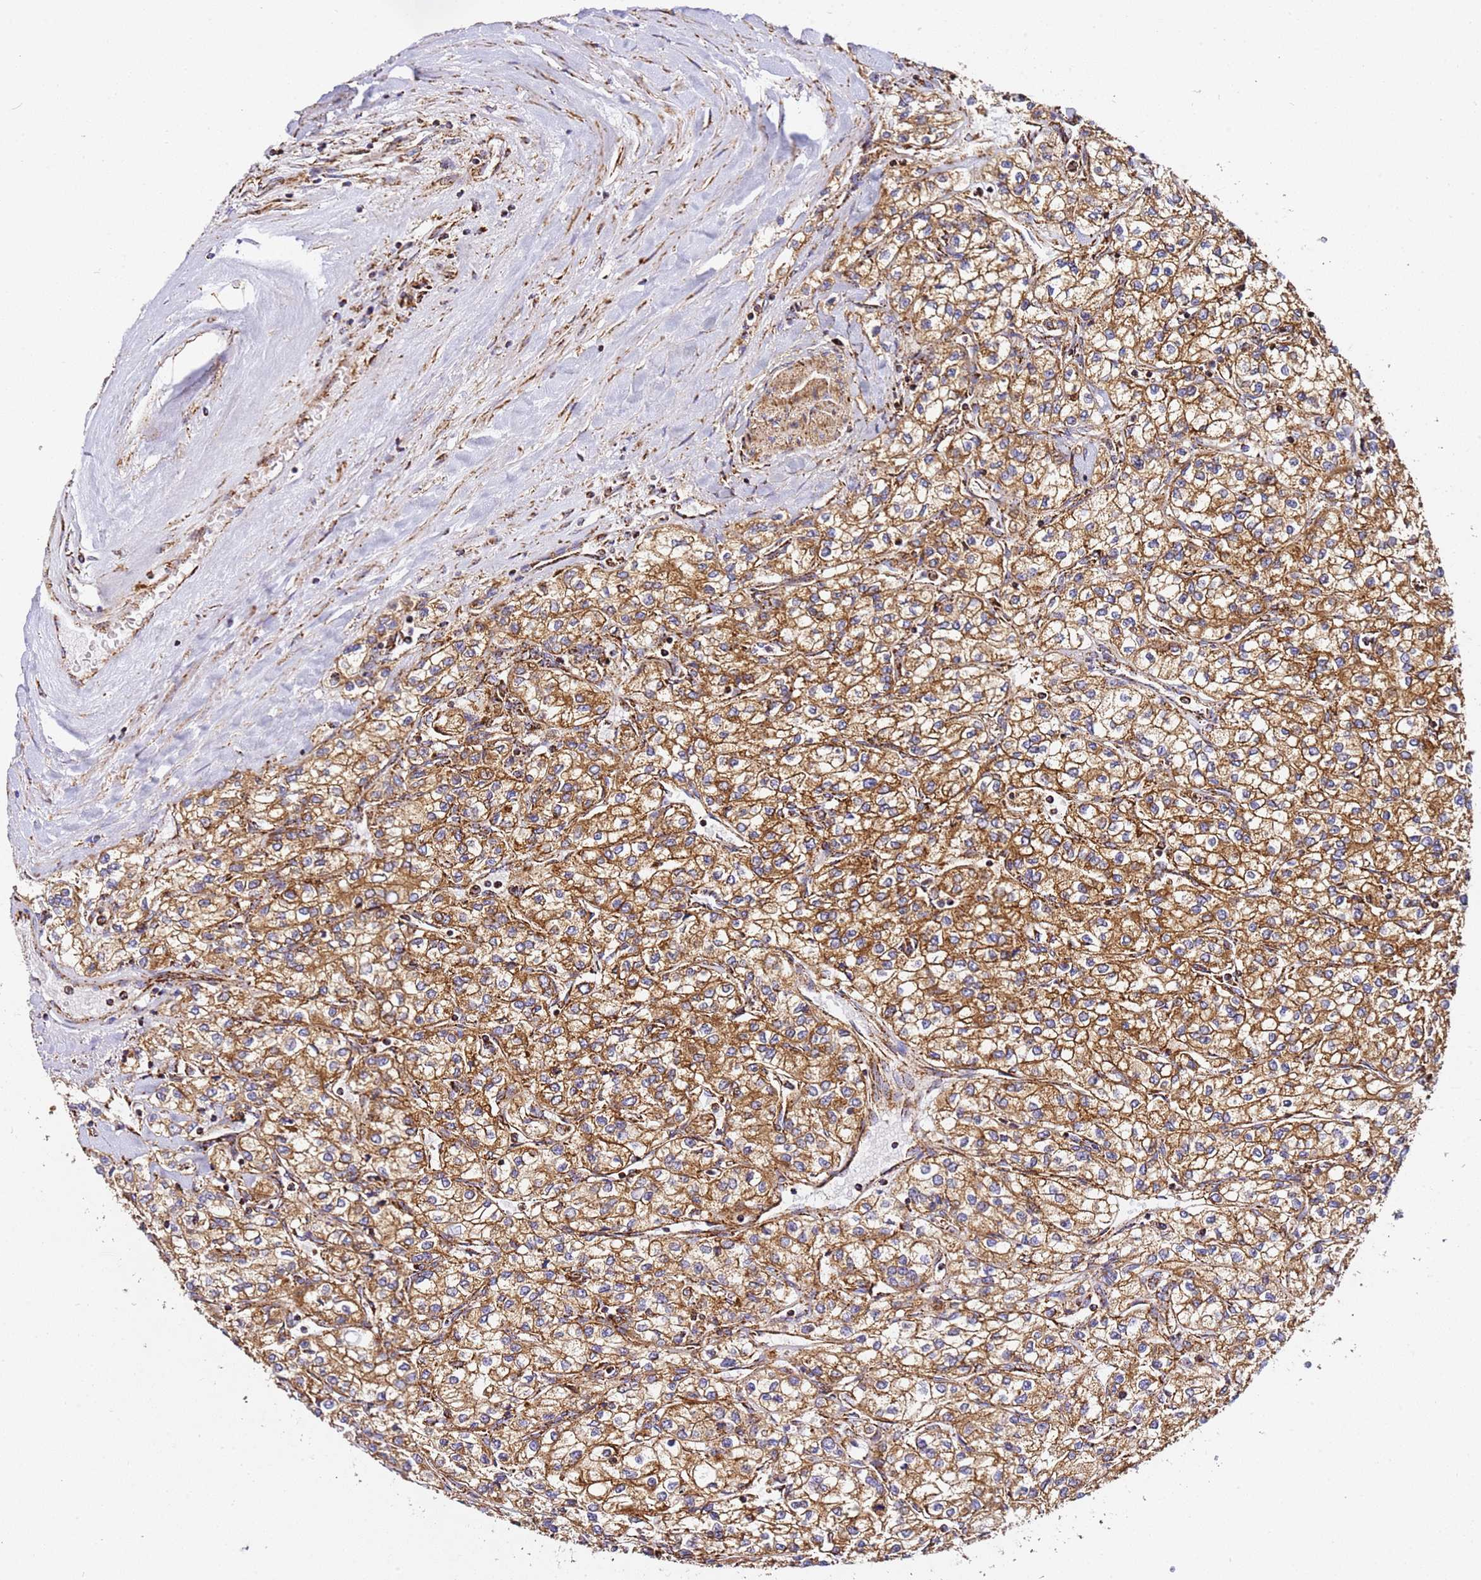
{"staining": {"intensity": "strong", "quantity": ">75%", "location": "cytoplasmic/membranous"}, "tissue": "renal cancer", "cell_type": "Tumor cells", "image_type": "cancer", "snomed": [{"axis": "morphology", "description": "Adenocarcinoma, NOS"}, {"axis": "topography", "description": "Kidney"}], "caption": "Renal cancer (adenocarcinoma) stained with DAB (3,3'-diaminobenzidine) immunohistochemistry reveals high levels of strong cytoplasmic/membranous positivity in approximately >75% of tumor cells.", "gene": "NDUFA3", "patient": {"sex": "male", "age": 80}}